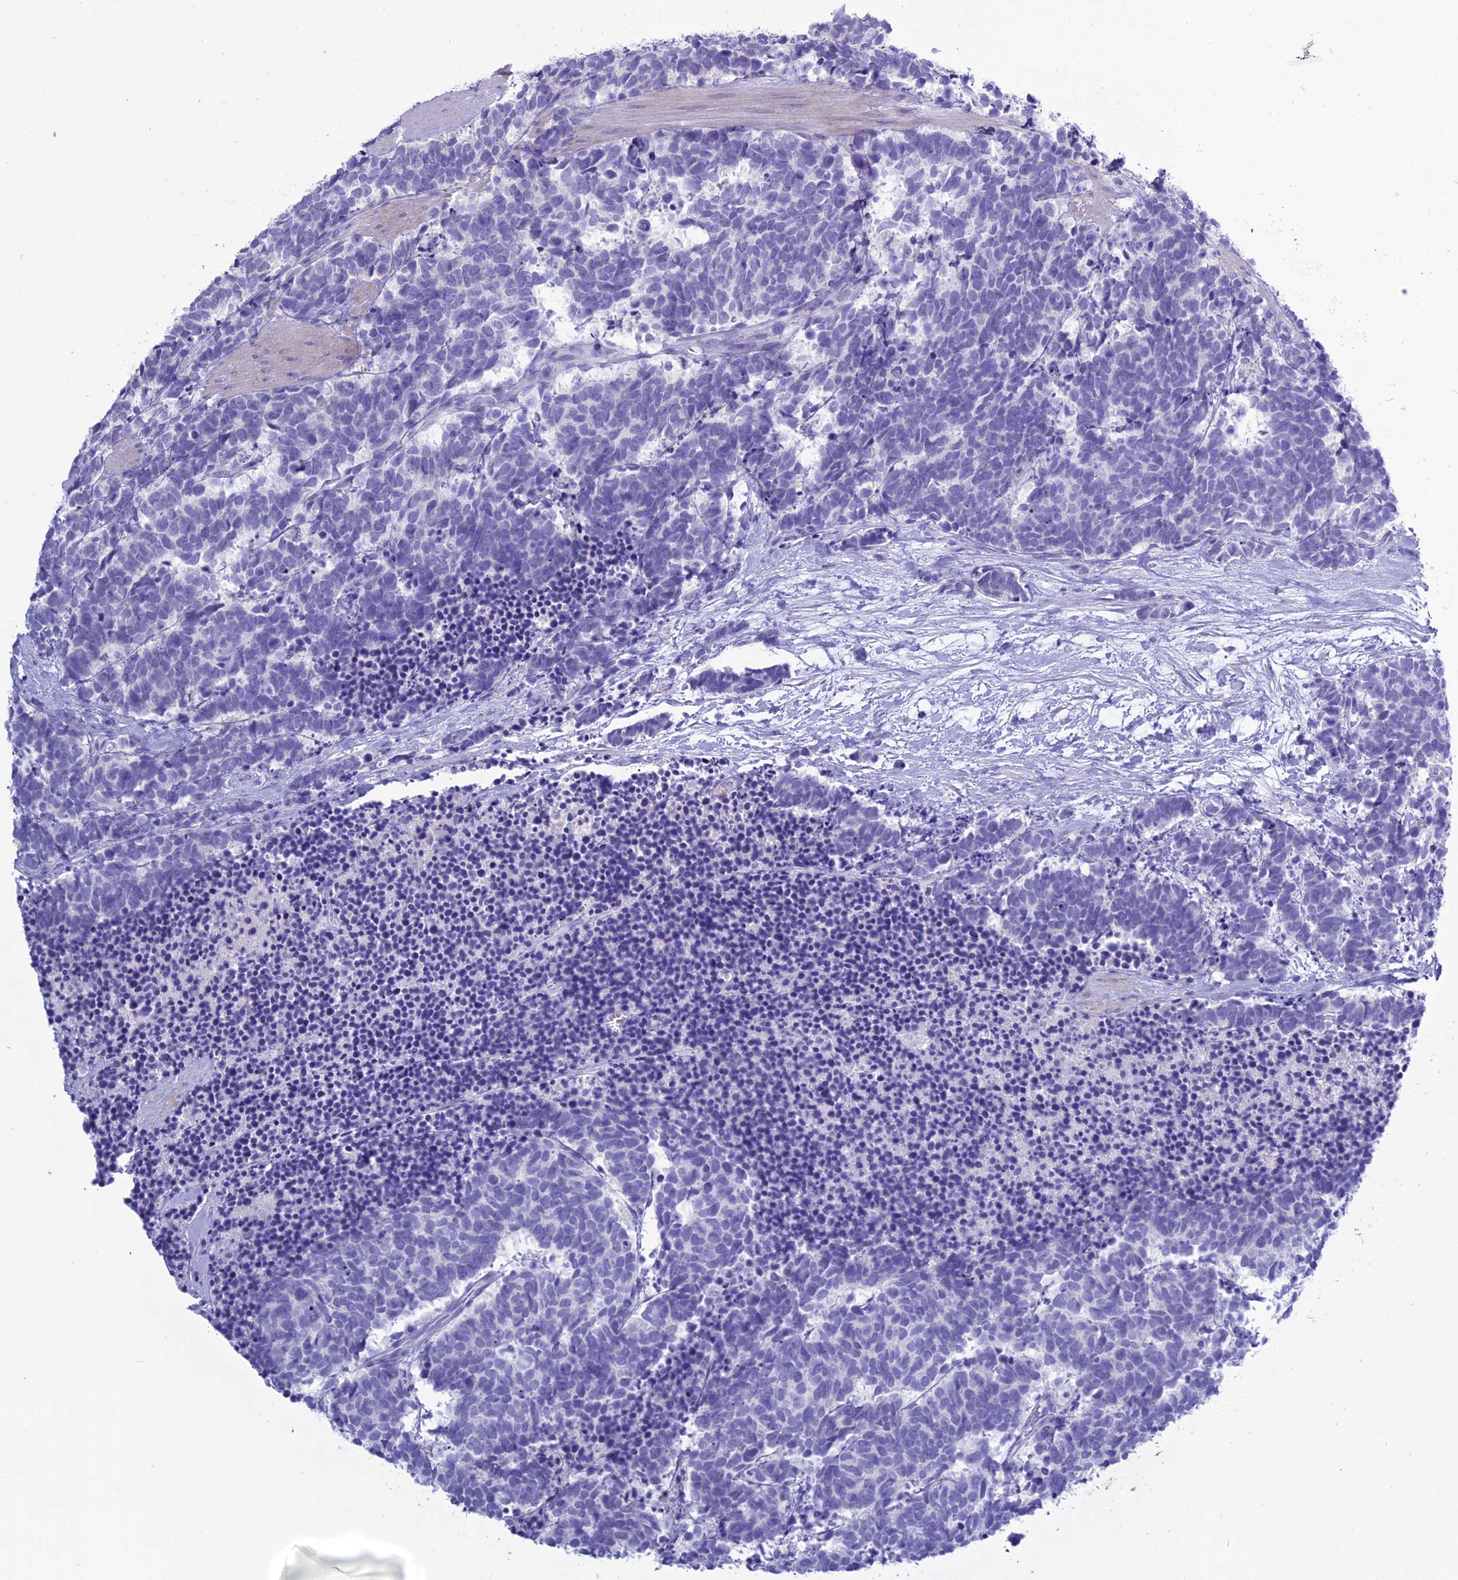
{"staining": {"intensity": "negative", "quantity": "none", "location": "none"}, "tissue": "carcinoid", "cell_type": "Tumor cells", "image_type": "cancer", "snomed": [{"axis": "morphology", "description": "Carcinoma, NOS"}, {"axis": "morphology", "description": "Carcinoid, malignant, NOS"}, {"axis": "topography", "description": "Prostate"}], "caption": "This is a photomicrograph of immunohistochemistry (IHC) staining of carcinoma, which shows no staining in tumor cells.", "gene": "CLEC2L", "patient": {"sex": "male", "age": 57}}